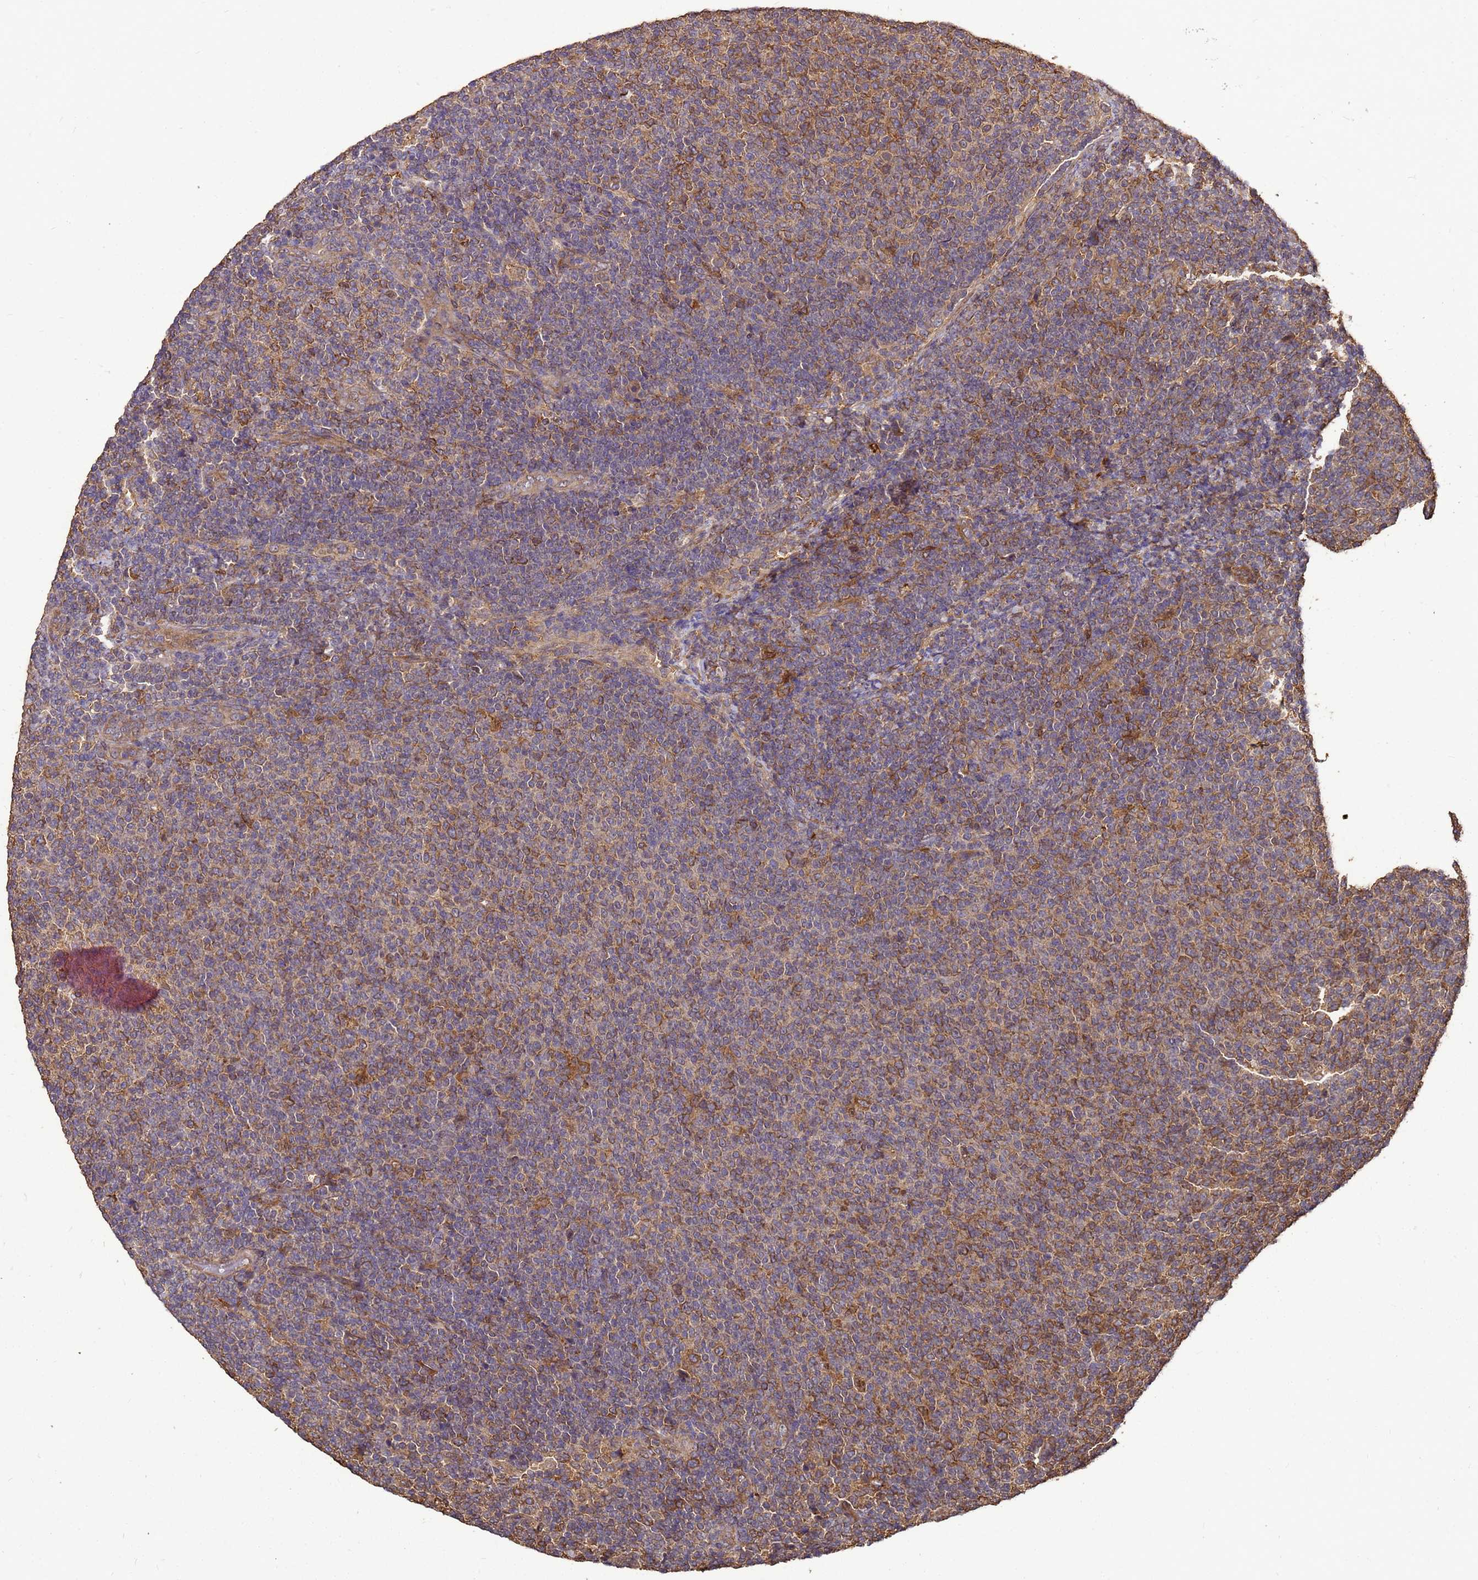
{"staining": {"intensity": "moderate", "quantity": "25%-75%", "location": "cytoplasmic/membranous"}, "tissue": "lymphoma", "cell_type": "Tumor cells", "image_type": "cancer", "snomed": [{"axis": "morphology", "description": "Malignant lymphoma, non-Hodgkin's type, Low grade"}, {"axis": "topography", "description": "Lymph node"}], "caption": "A brown stain highlights moderate cytoplasmic/membranous staining of a protein in low-grade malignant lymphoma, non-Hodgkin's type tumor cells.", "gene": "ZNF618", "patient": {"sex": "male", "age": 66}}